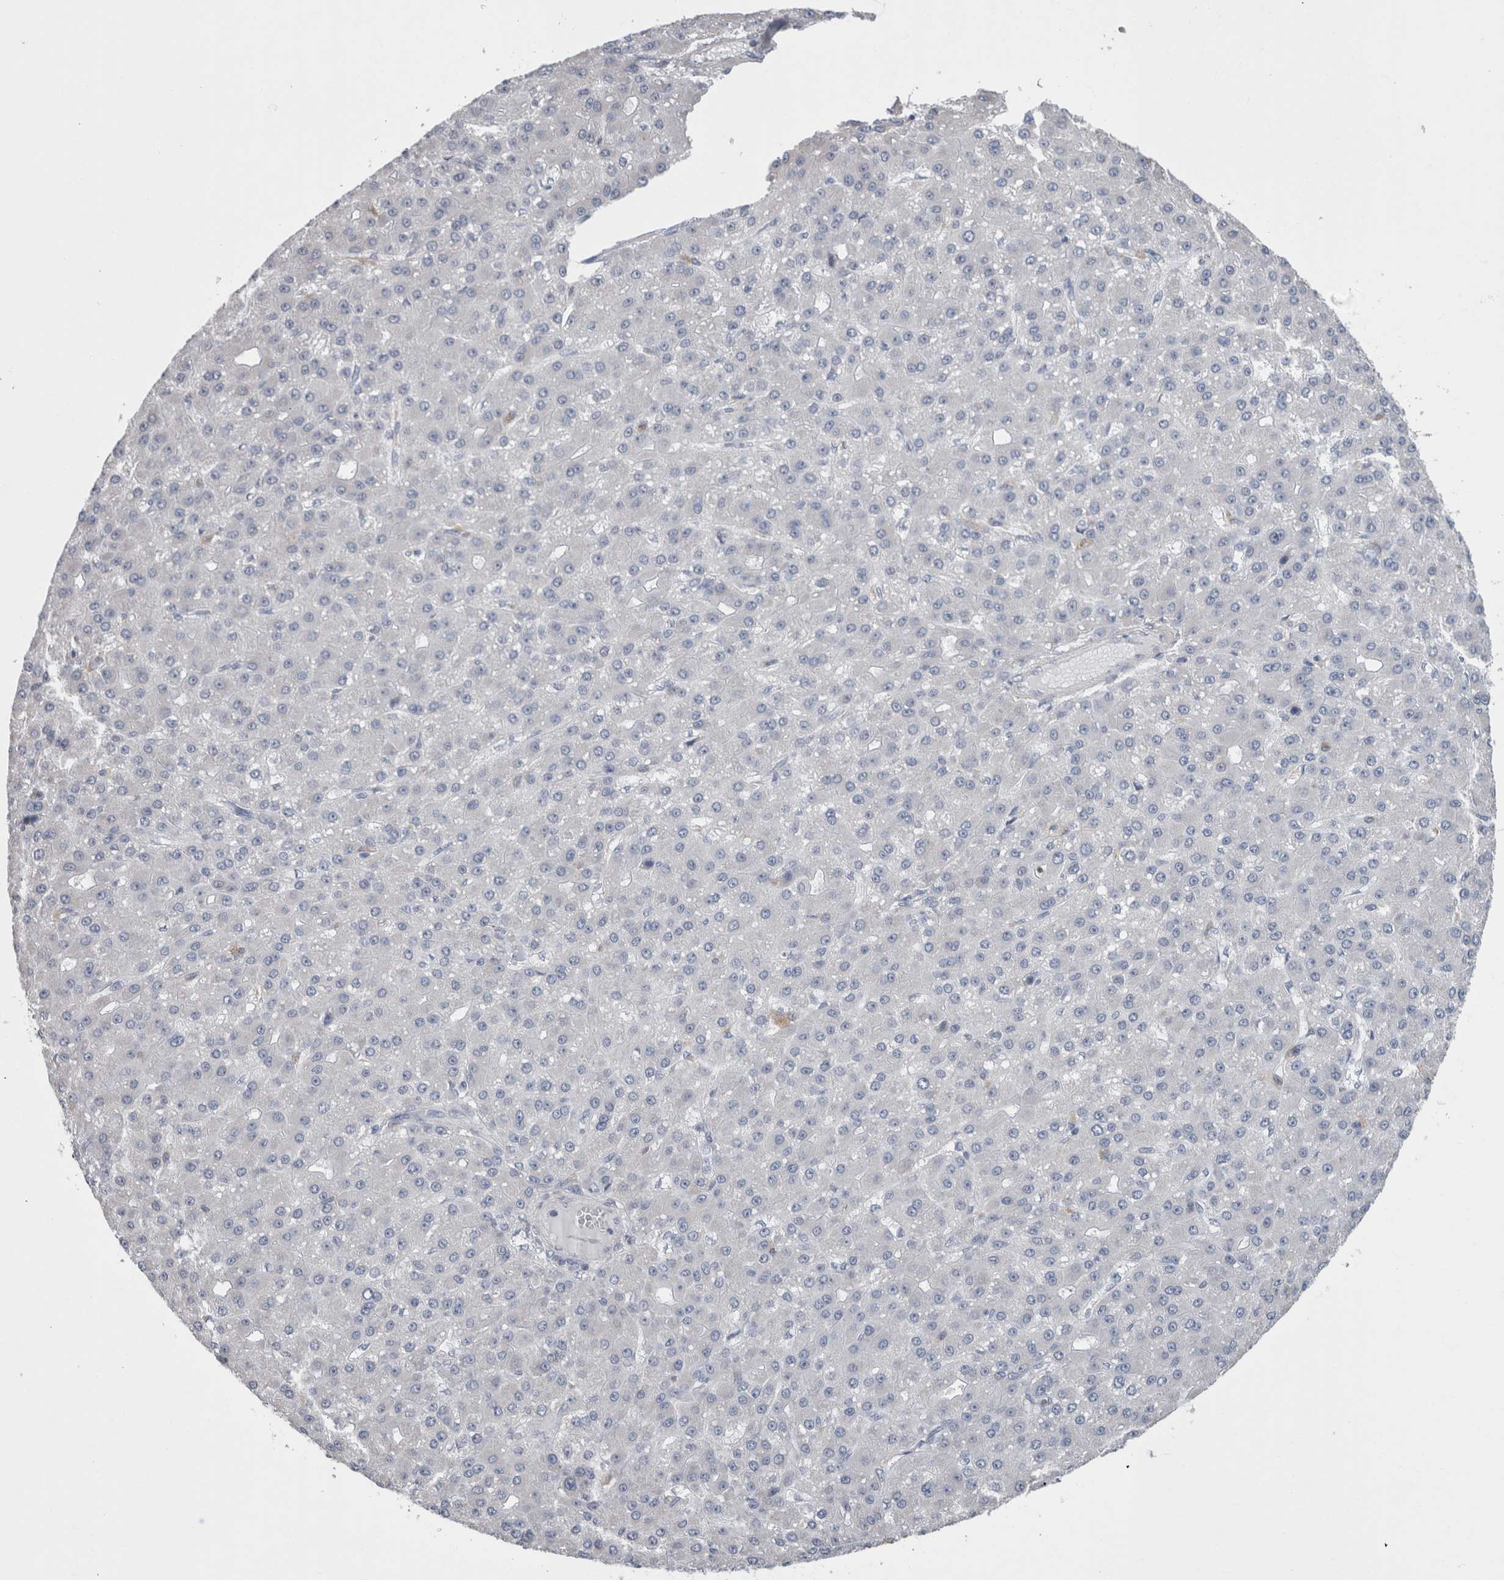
{"staining": {"intensity": "negative", "quantity": "none", "location": "none"}, "tissue": "liver cancer", "cell_type": "Tumor cells", "image_type": "cancer", "snomed": [{"axis": "morphology", "description": "Carcinoma, Hepatocellular, NOS"}, {"axis": "topography", "description": "Liver"}], "caption": "IHC micrograph of human liver cancer stained for a protein (brown), which shows no expression in tumor cells.", "gene": "GDAP1", "patient": {"sex": "male", "age": 67}}